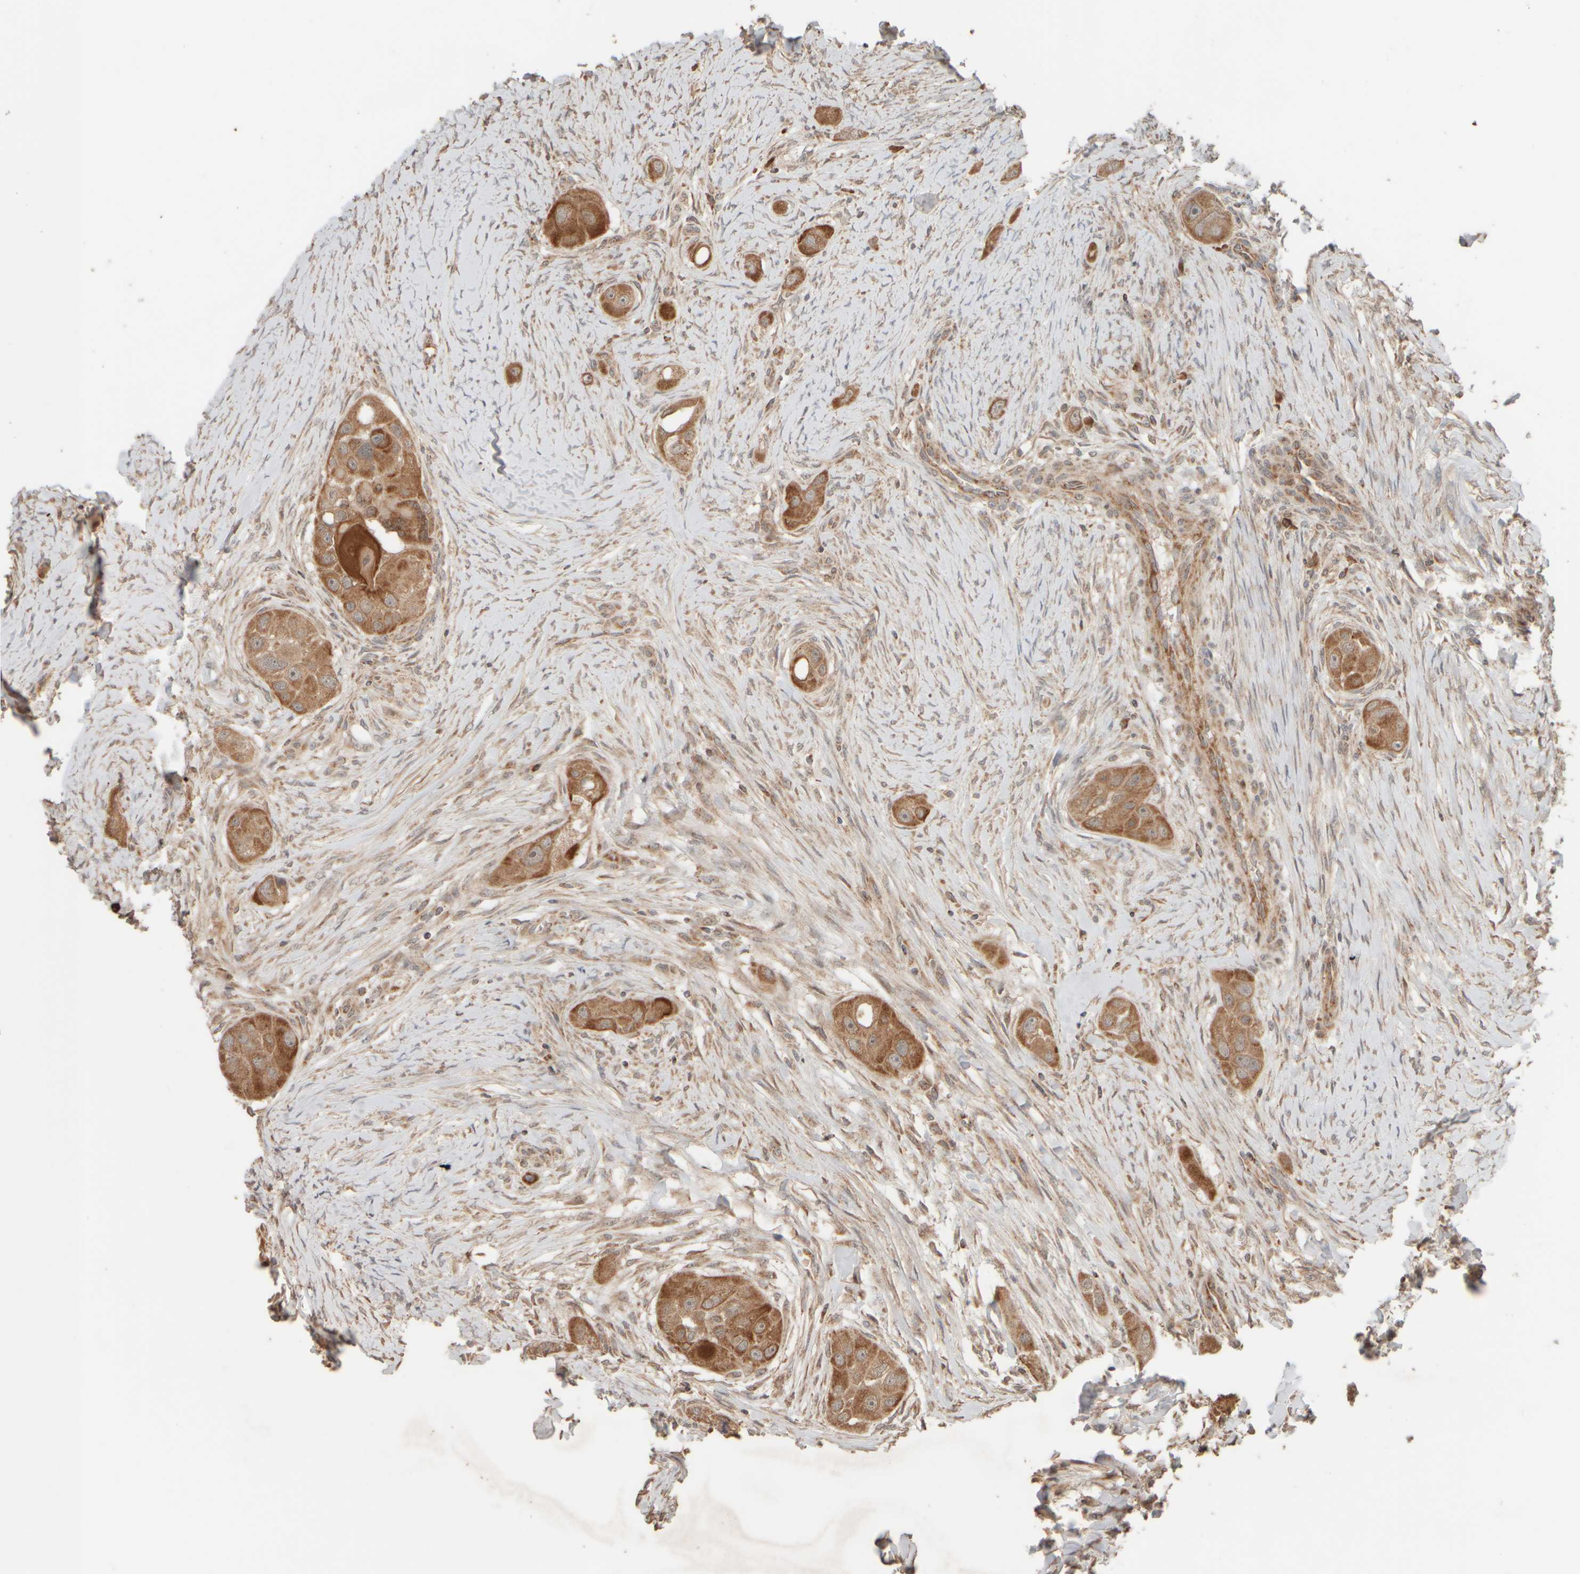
{"staining": {"intensity": "moderate", "quantity": ">75%", "location": "cytoplasmic/membranous"}, "tissue": "head and neck cancer", "cell_type": "Tumor cells", "image_type": "cancer", "snomed": [{"axis": "morphology", "description": "Normal tissue, NOS"}, {"axis": "morphology", "description": "Squamous cell carcinoma, NOS"}, {"axis": "topography", "description": "Skeletal muscle"}, {"axis": "topography", "description": "Head-Neck"}], "caption": "This micrograph exhibits head and neck cancer (squamous cell carcinoma) stained with IHC to label a protein in brown. The cytoplasmic/membranous of tumor cells show moderate positivity for the protein. Nuclei are counter-stained blue.", "gene": "EIF2B3", "patient": {"sex": "male", "age": 51}}